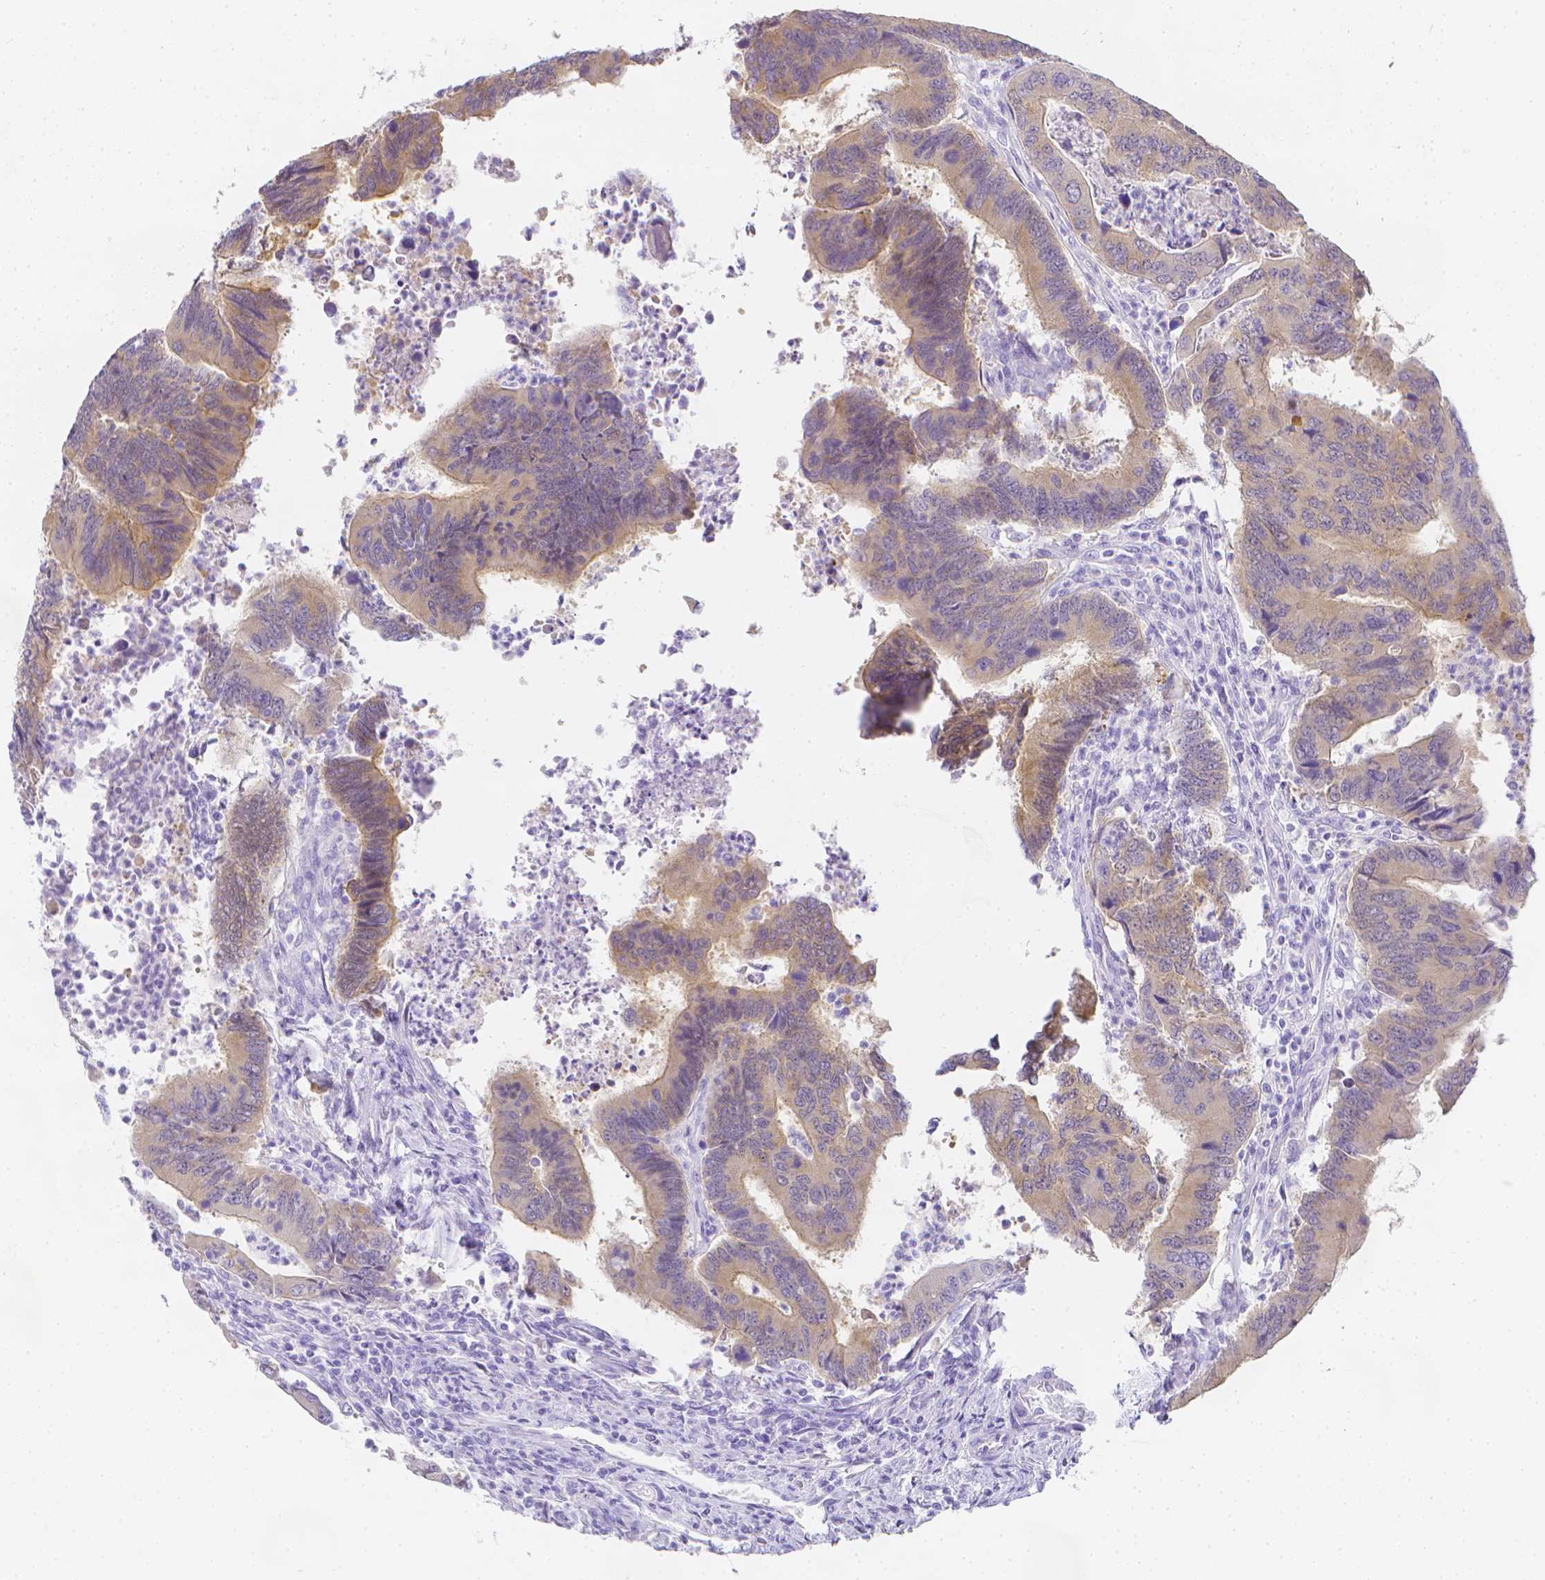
{"staining": {"intensity": "weak", "quantity": "<25%", "location": "cytoplasmic/membranous"}, "tissue": "colorectal cancer", "cell_type": "Tumor cells", "image_type": "cancer", "snomed": [{"axis": "morphology", "description": "Adenocarcinoma, NOS"}, {"axis": "topography", "description": "Colon"}], "caption": "Immunohistochemistry of human colorectal adenocarcinoma displays no positivity in tumor cells. (DAB immunohistochemistry (IHC), high magnification).", "gene": "LGALS4", "patient": {"sex": "female", "age": 67}}